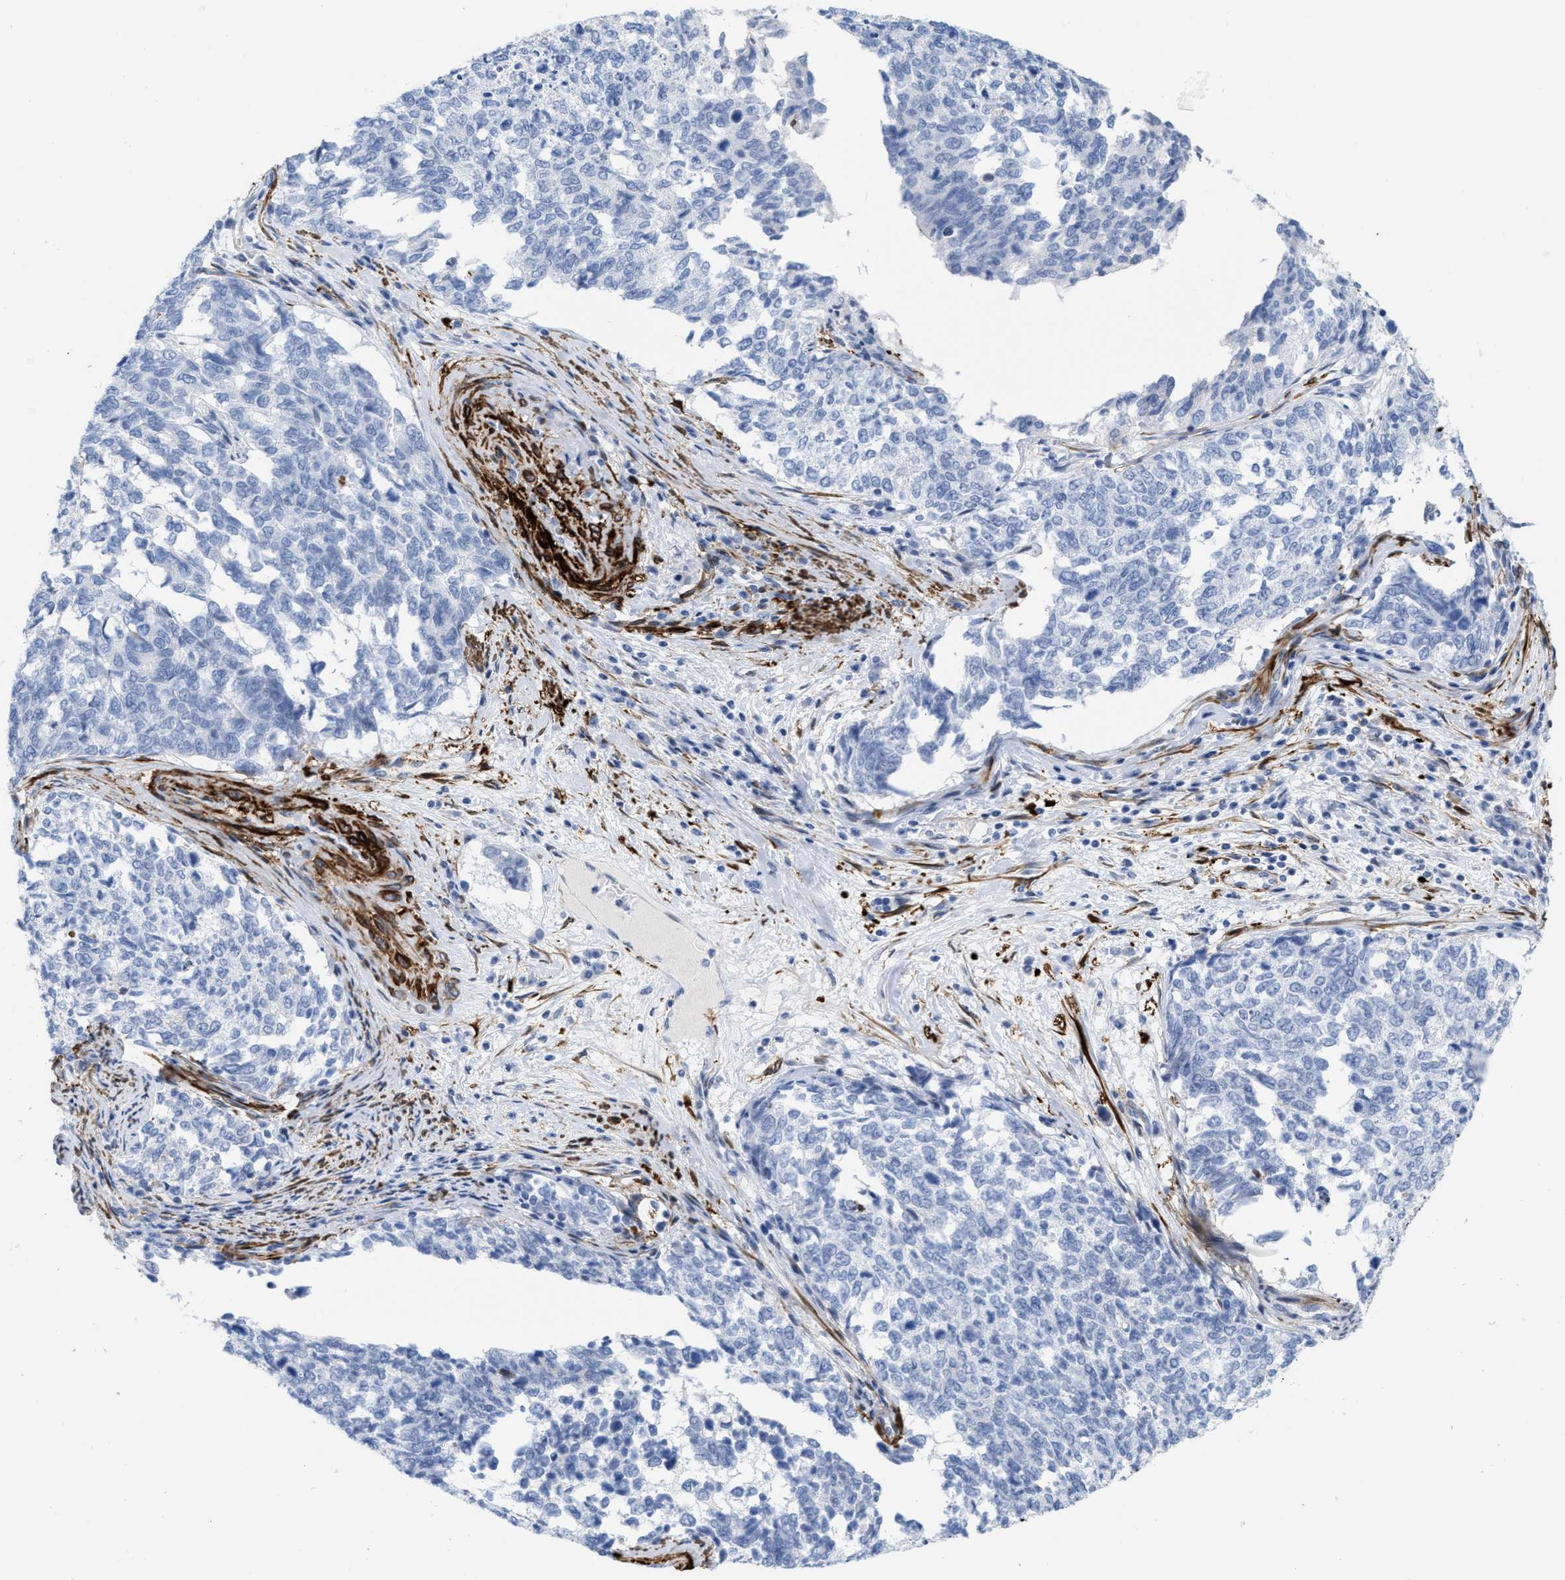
{"staining": {"intensity": "negative", "quantity": "none", "location": "none"}, "tissue": "cervical cancer", "cell_type": "Tumor cells", "image_type": "cancer", "snomed": [{"axis": "morphology", "description": "Squamous cell carcinoma, NOS"}, {"axis": "topography", "description": "Cervix"}], "caption": "The immunohistochemistry (IHC) image has no significant positivity in tumor cells of cervical cancer (squamous cell carcinoma) tissue. (IHC, brightfield microscopy, high magnification).", "gene": "TAGLN", "patient": {"sex": "female", "age": 63}}